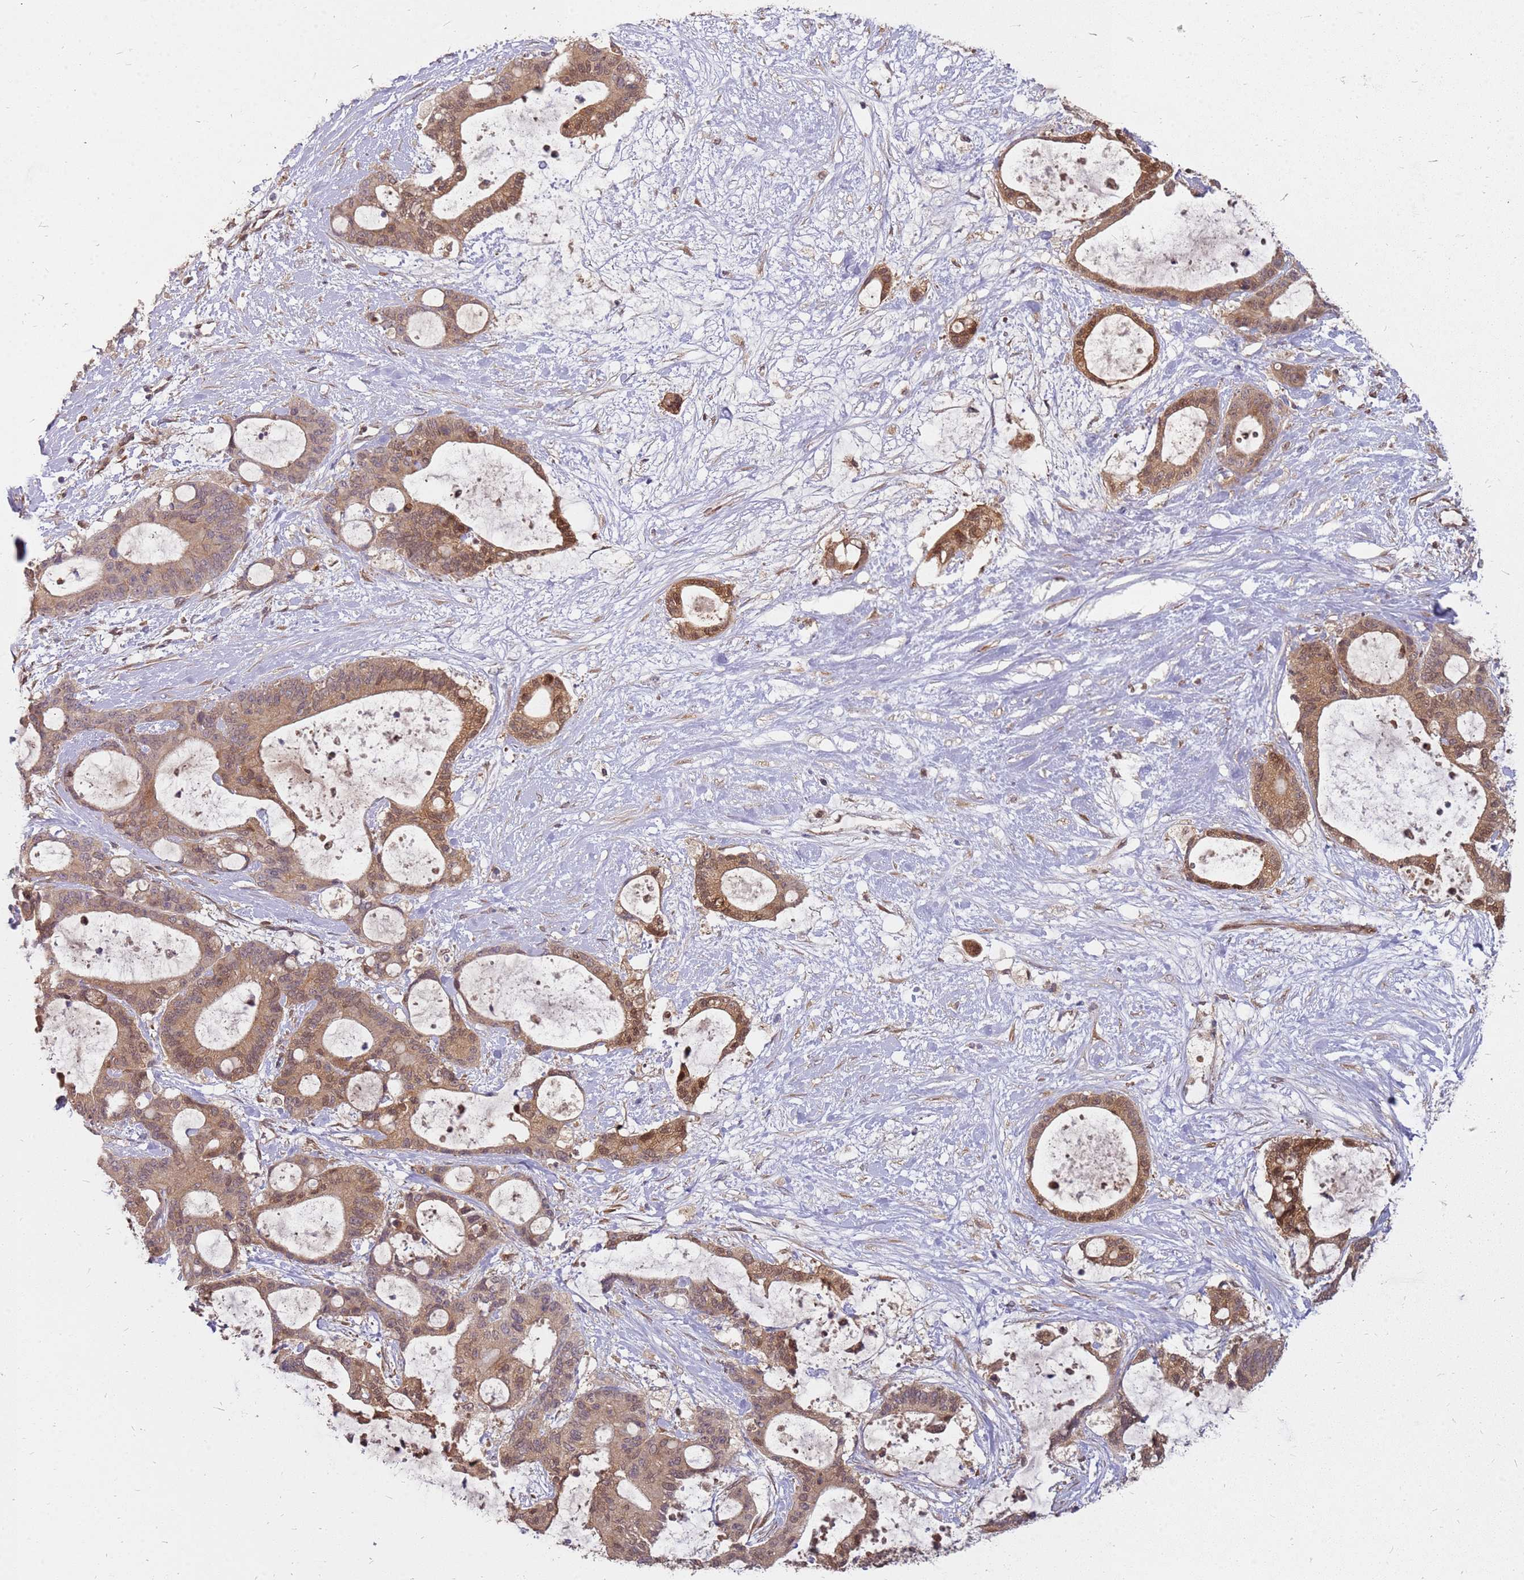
{"staining": {"intensity": "moderate", "quantity": ">75%", "location": "cytoplasmic/membranous,nuclear"}, "tissue": "liver cancer", "cell_type": "Tumor cells", "image_type": "cancer", "snomed": [{"axis": "morphology", "description": "Normal tissue, NOS"}, {"axis": "morphology", "description": "Cholangiocarcinoma"}, {"axis": "topography", "description": "Liver"}, {"axis": "topography", "description": "Peripheral nerve tissue"}], "caption": "The immunohistochemical stain shows moderate cytoplasmic/membranous and nuclear staining in tumor cells of liver cancer tissue.", "gene": "NUDT14", "patient": {"sex": "female", "age": 73}}